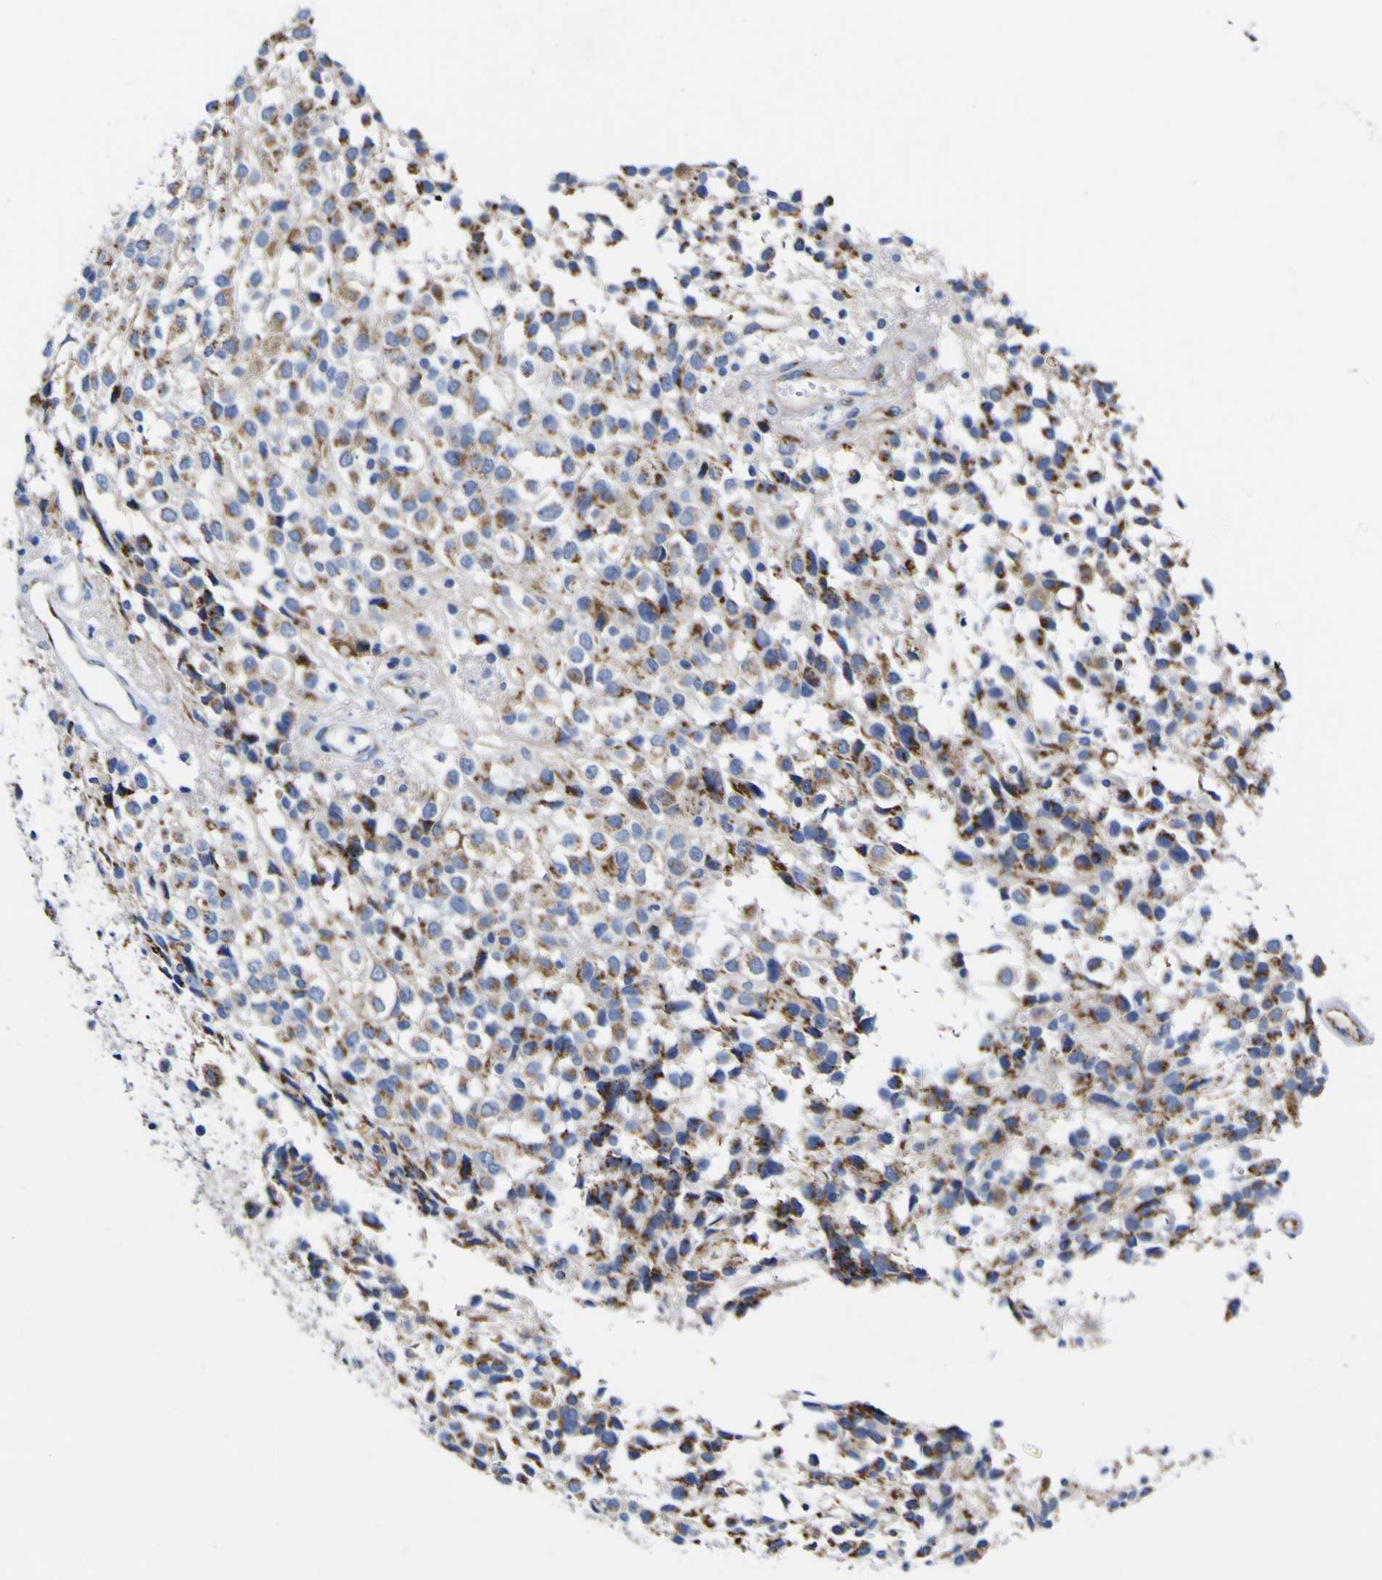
{"staining": {"intensity": "weak", "quantity": ">75%", "location": "cytoplasmic/membranous"}, "tissue": "glioma", "cell_type": "Tumor cells", "image_type": "cancer", "snomed": [{"axis": "morphology", "description": "Glioma, malignant, High grade"}, {"axis": "topography", "description": "Brain"}], "caption": "Immunohistochemistry (IHC) (DAB (3,3'-diaminobenzidine)) staining of human malignant glioma (high-grade) shows weak cytoplasmic/membranous protein positivity in approximately >75% of tumor cells.", "gene": "GOLM1", "patient": {"sex": "male", "age": 32}}